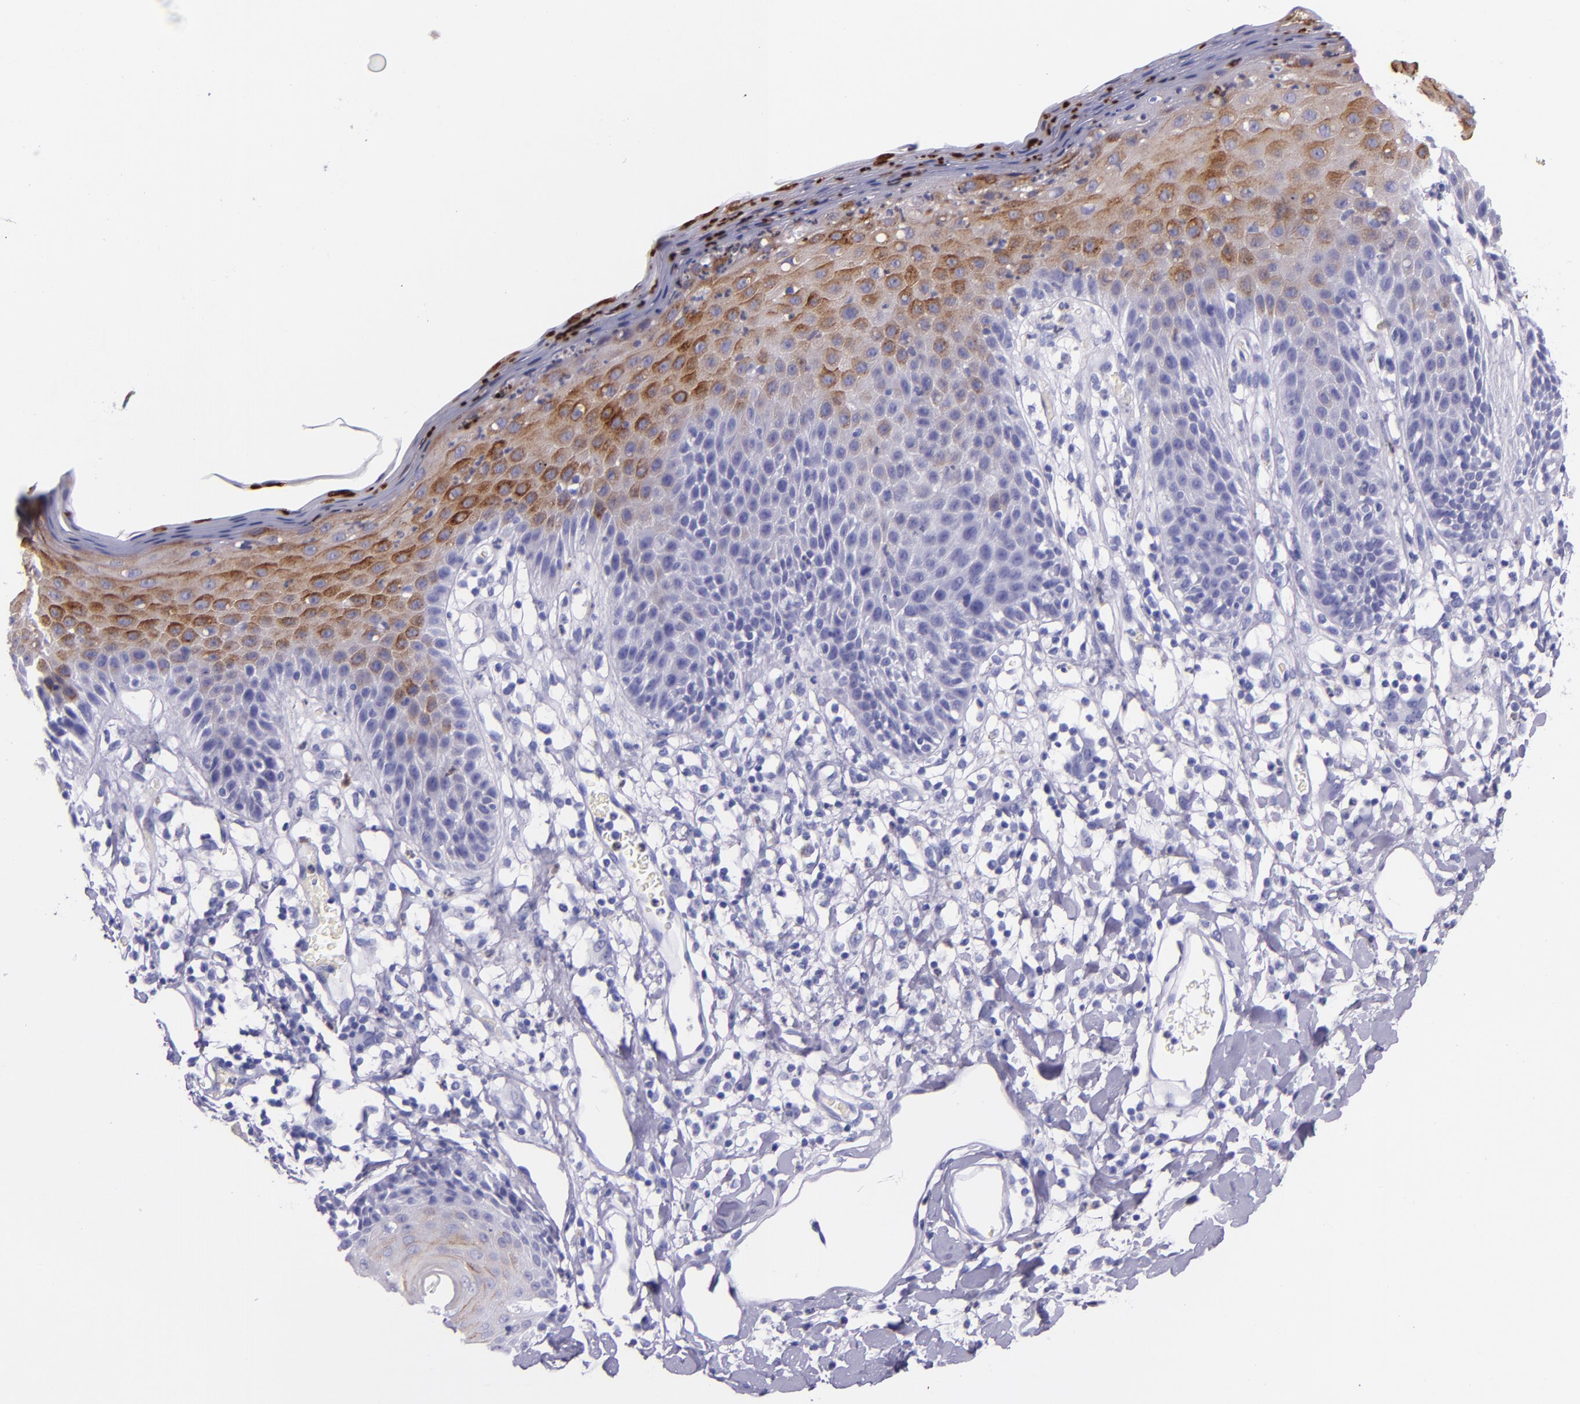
{"staining": {"intensity": "moderate", "quantity": "<25%", "location": "cytoplasmic/membranous"}, "tissue": "skin", "cell_type": "Epidermal cells", "image_type": "normal", "snomed": [{"axis": "morphology", "description": "Normal tissue, NOS"}, {"axis": "topography", "description": "Vulva"}, {"axis": "topography", "description": "Peripheral nerve tissue"}], "caption": "Immunohistochemistry (IHC) (DAB) staining of normal skin reveals moderate cytoplasmic/membranous protein positivity in about <25% of epidermal cells.", "gene": "SLPI", "patient": {"sex": "female", "age": 68}}